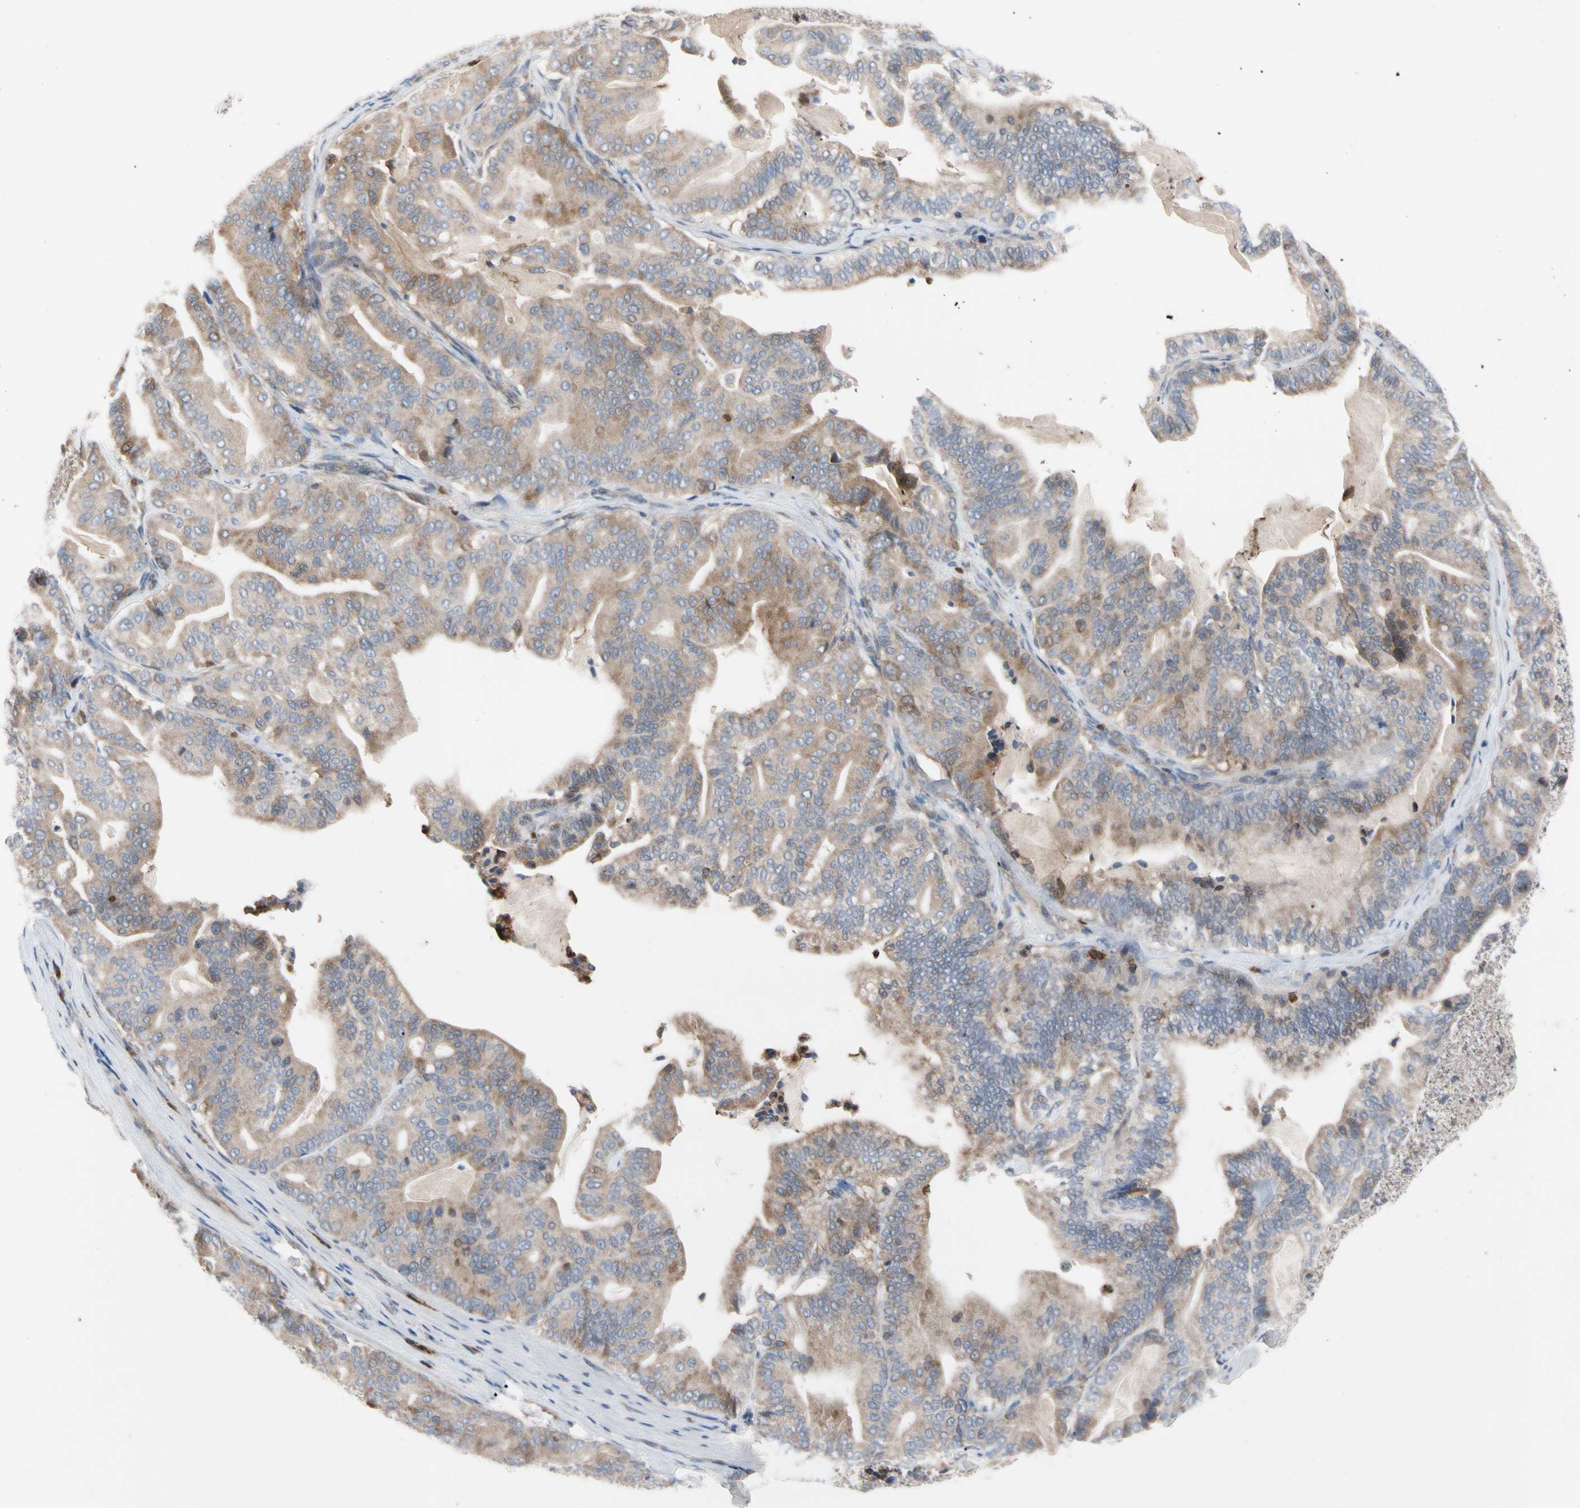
{"staining": {"intensity": "moderate", "quantity": "25%-75%", "location": "cytoplasmic/membranous"}, "tissue": "pancreatic cancer", "cell_type": "Tumor cells", "image_type": "cancer", "snomed": [{"axis": "morphology", "description": "Adenocarcinoma, NOS"}, {"axis": "topography", "description": "Pancreas"}], "caption": "Pancreatic cancer (adenocarcinoma) tissue exhibits moderate cytoplasmic/membranous staining in about 25%-75% of tumor cells Nuclei are stained in blue.", "gene": "MCL1", "patient": {"sex": "male", "age": 63}}